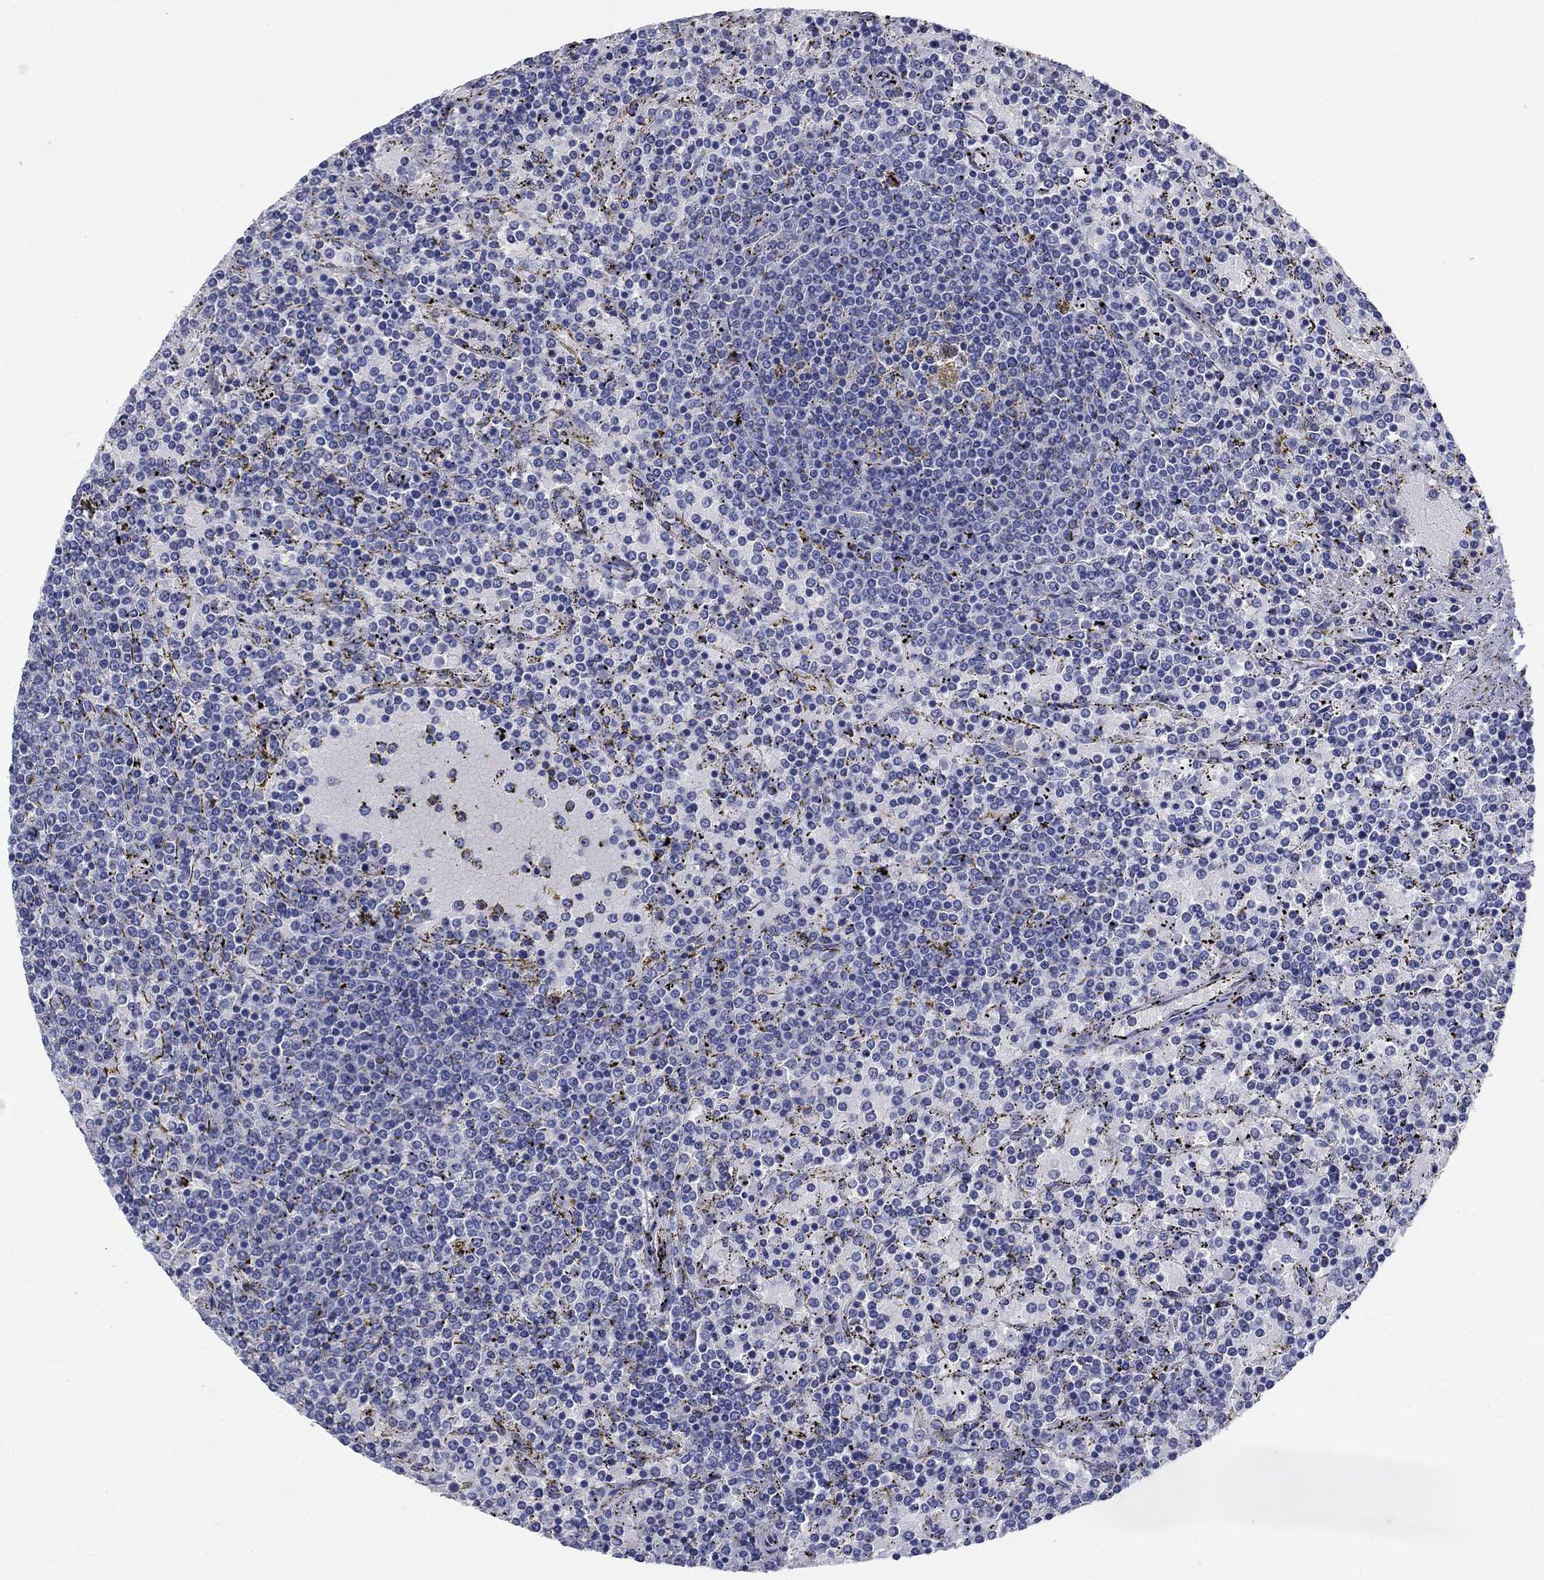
{"staining": {"intensity": "negative", "quantity": "none", "location": "none"}, "tissue": "lymphoma", "cell_type": "Tumor cells", "image_type": "cancer", "snomed": [{"axis": "morphology", "description": "Malignant lymphoma, non-Hodgkin's type, Low grade"}, {"axis": "topography", "description": "Spleen"}], "caption": "This is an immunohistochemistry (IHC) micrograph of low-grade malignant lymphoma, non-Hodgkin's type. There is no positivity in tumor cells.", "gene": "PRKCG", "patient": {"sex": "female", "age": 77}}